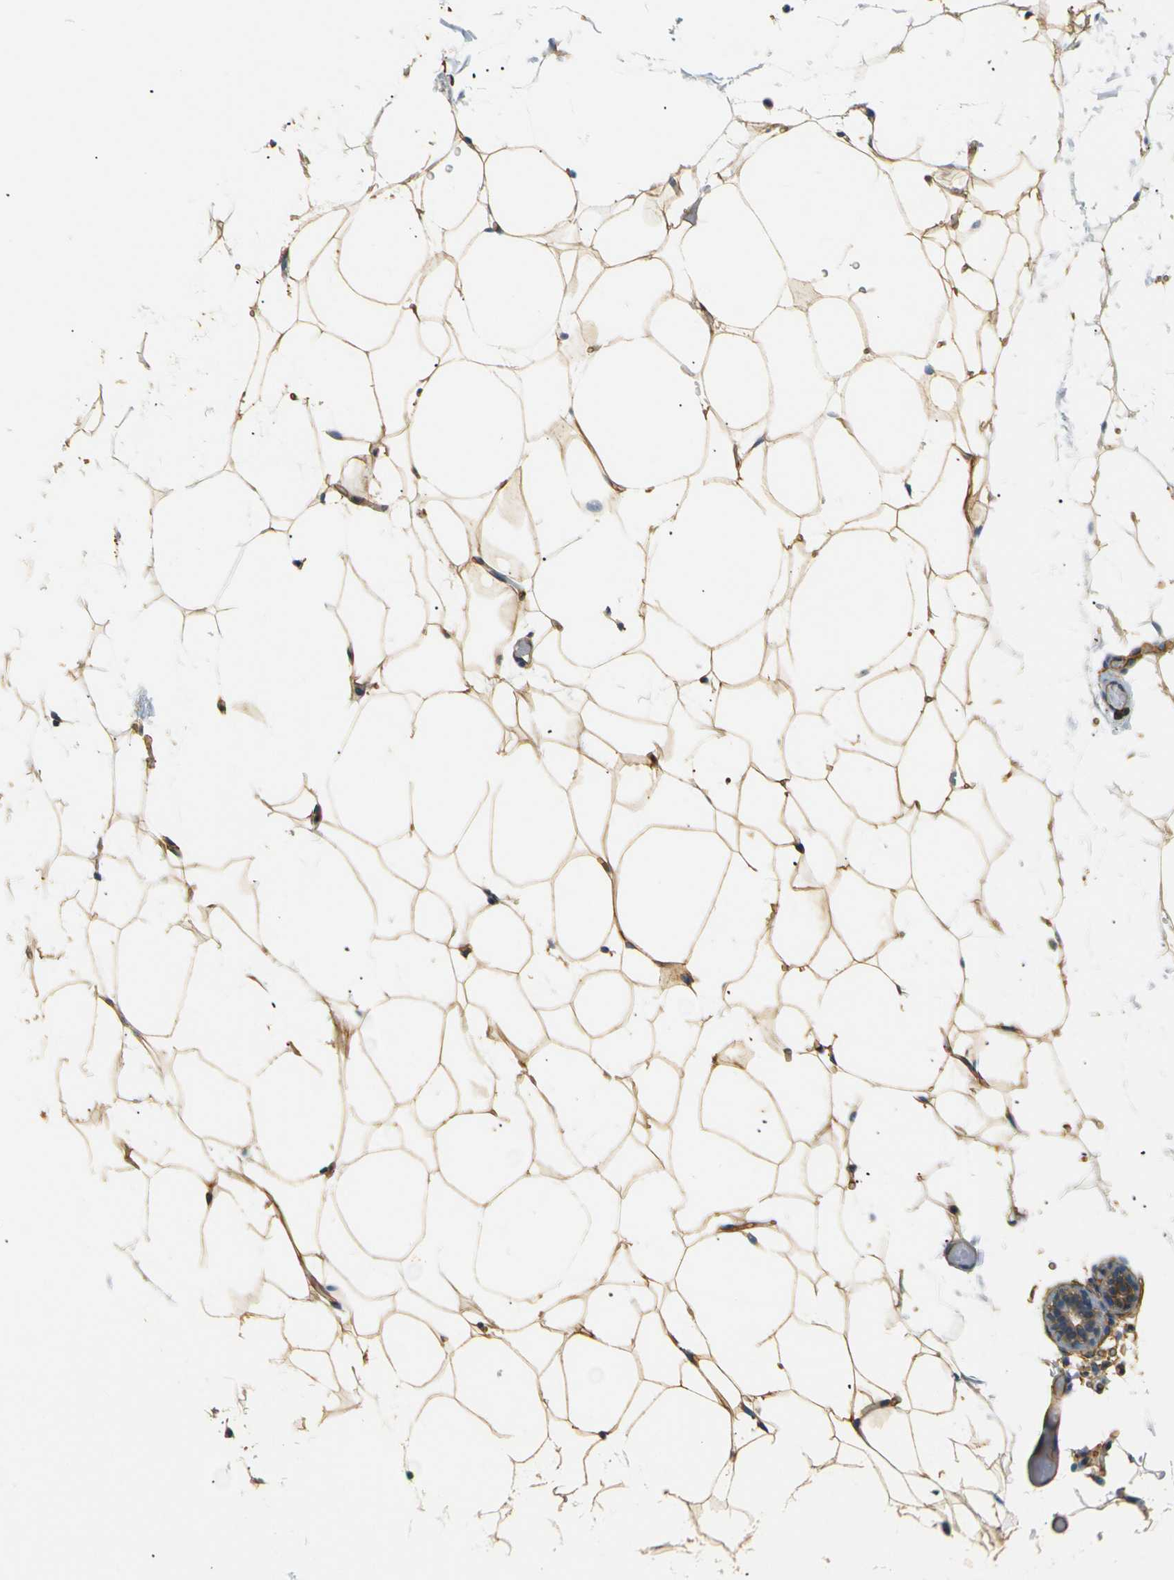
{"staining": {"intensity": "moderate", "quantity": ">75%", "location": "cytoplasmic/membranous"}, "tissue": "adipose tissue", "cell_type": "Adipocytes", "image_type": "normal", "snomed": [{"axis": "morphology", "description": "Normal tissue, NOS"}, {"axis": "topography", "description": "Breast"}, {"axis": "topography", "description": "Soft tissue"}], "caption": "The immunohistochemical stain labels moderate cytoplasmic/membranous positivity in adipocytes of normal adipose tissue.", "gene": "SPTBN1", "patient": {"sex": "female", "age": 75}}